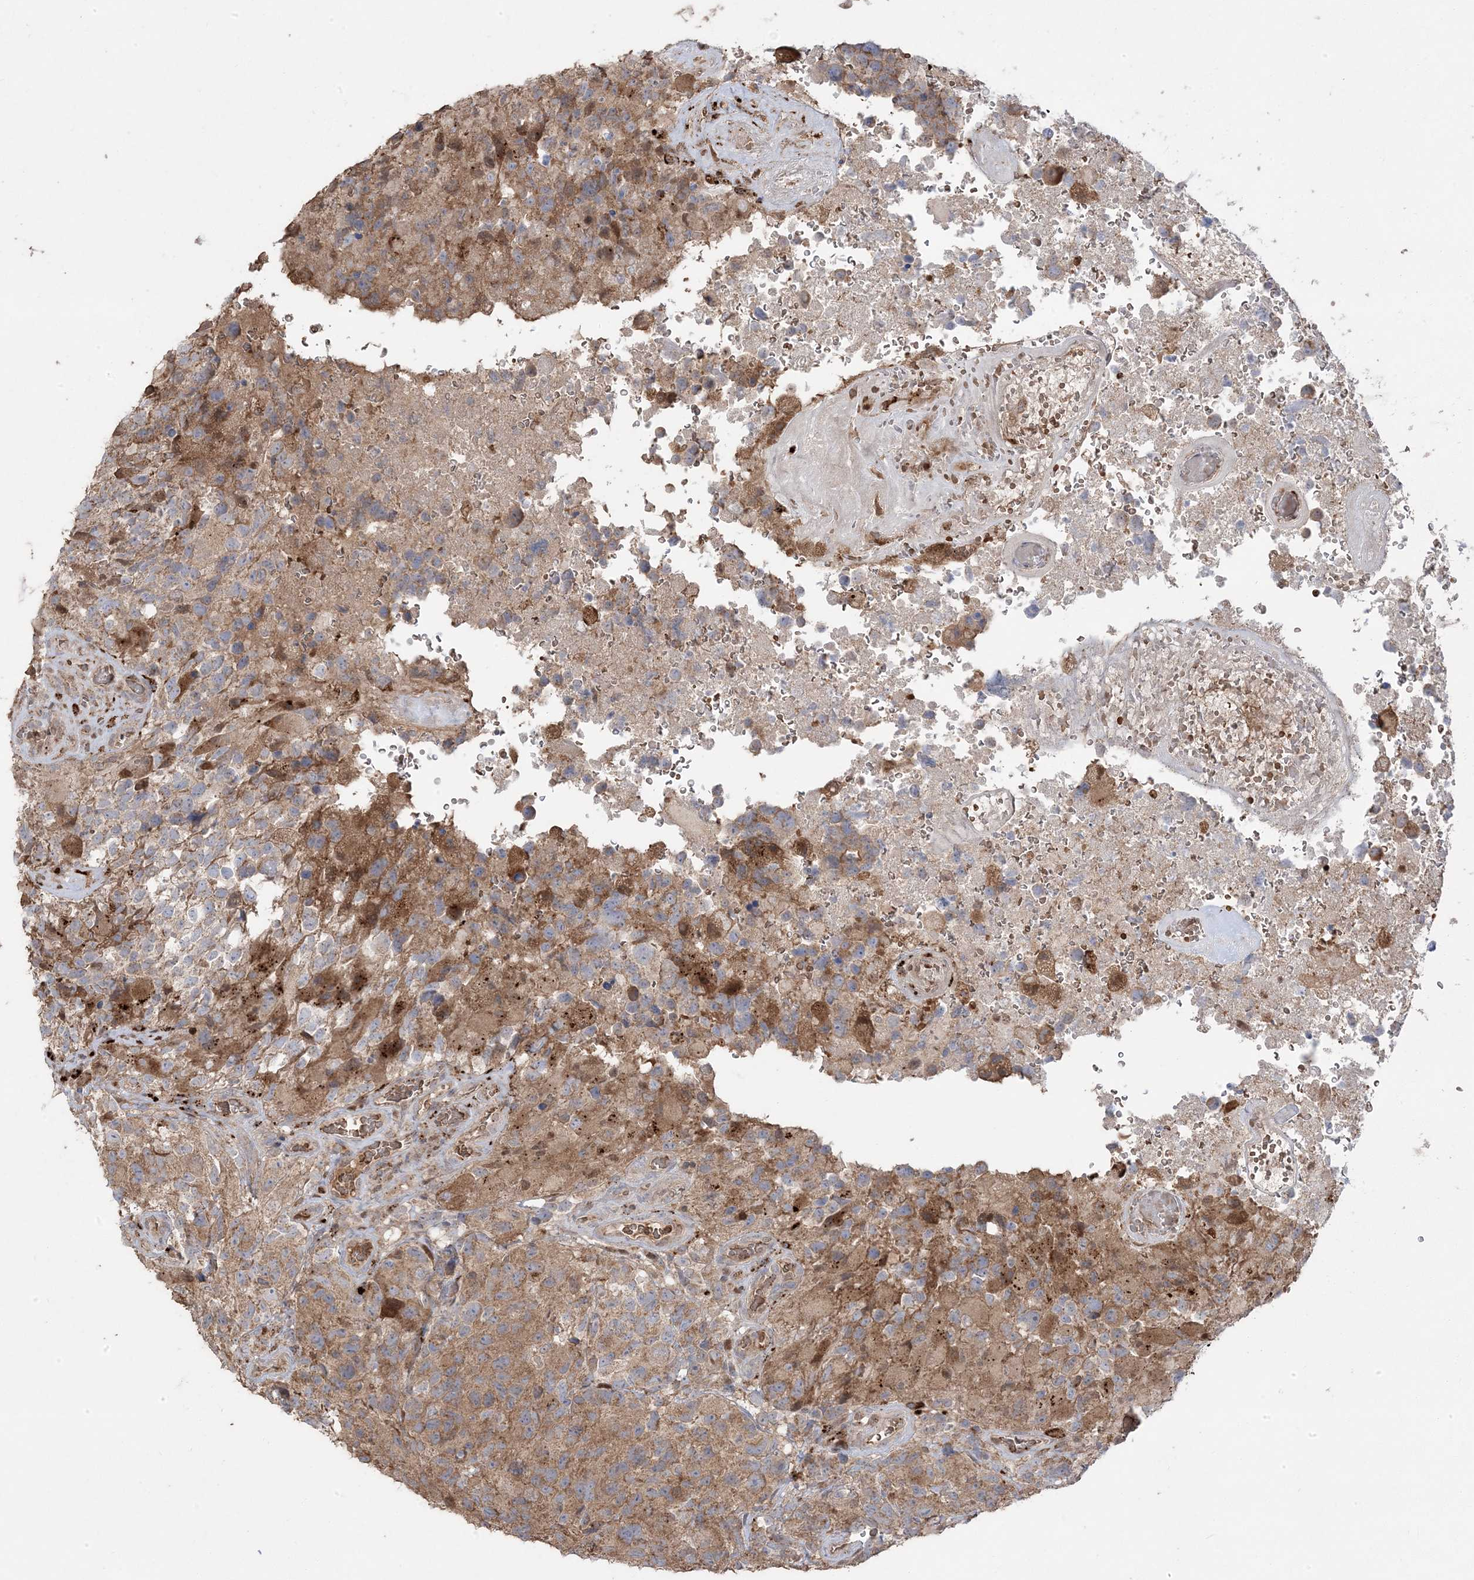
{"staining": {"intensity": "moderate", "quantity": "<25%", "location": "cytoplasmic/membranous"}, "tissue": "glioma", "cell_type": "Tumor cells", "image_type": "cancer", "snomed": [{"axis": "morphology", "description": "Glioma, malignant, High grade"}, {"axis": "topography", "description": "Brain"}], "caption": "Protein analysis of glioma tissue exhibits moderate cytoplasmic/membranous expression in about <25% of tumor cells.", "gene": "PPOX", "patient": {"sex": "male", "age": 69}}